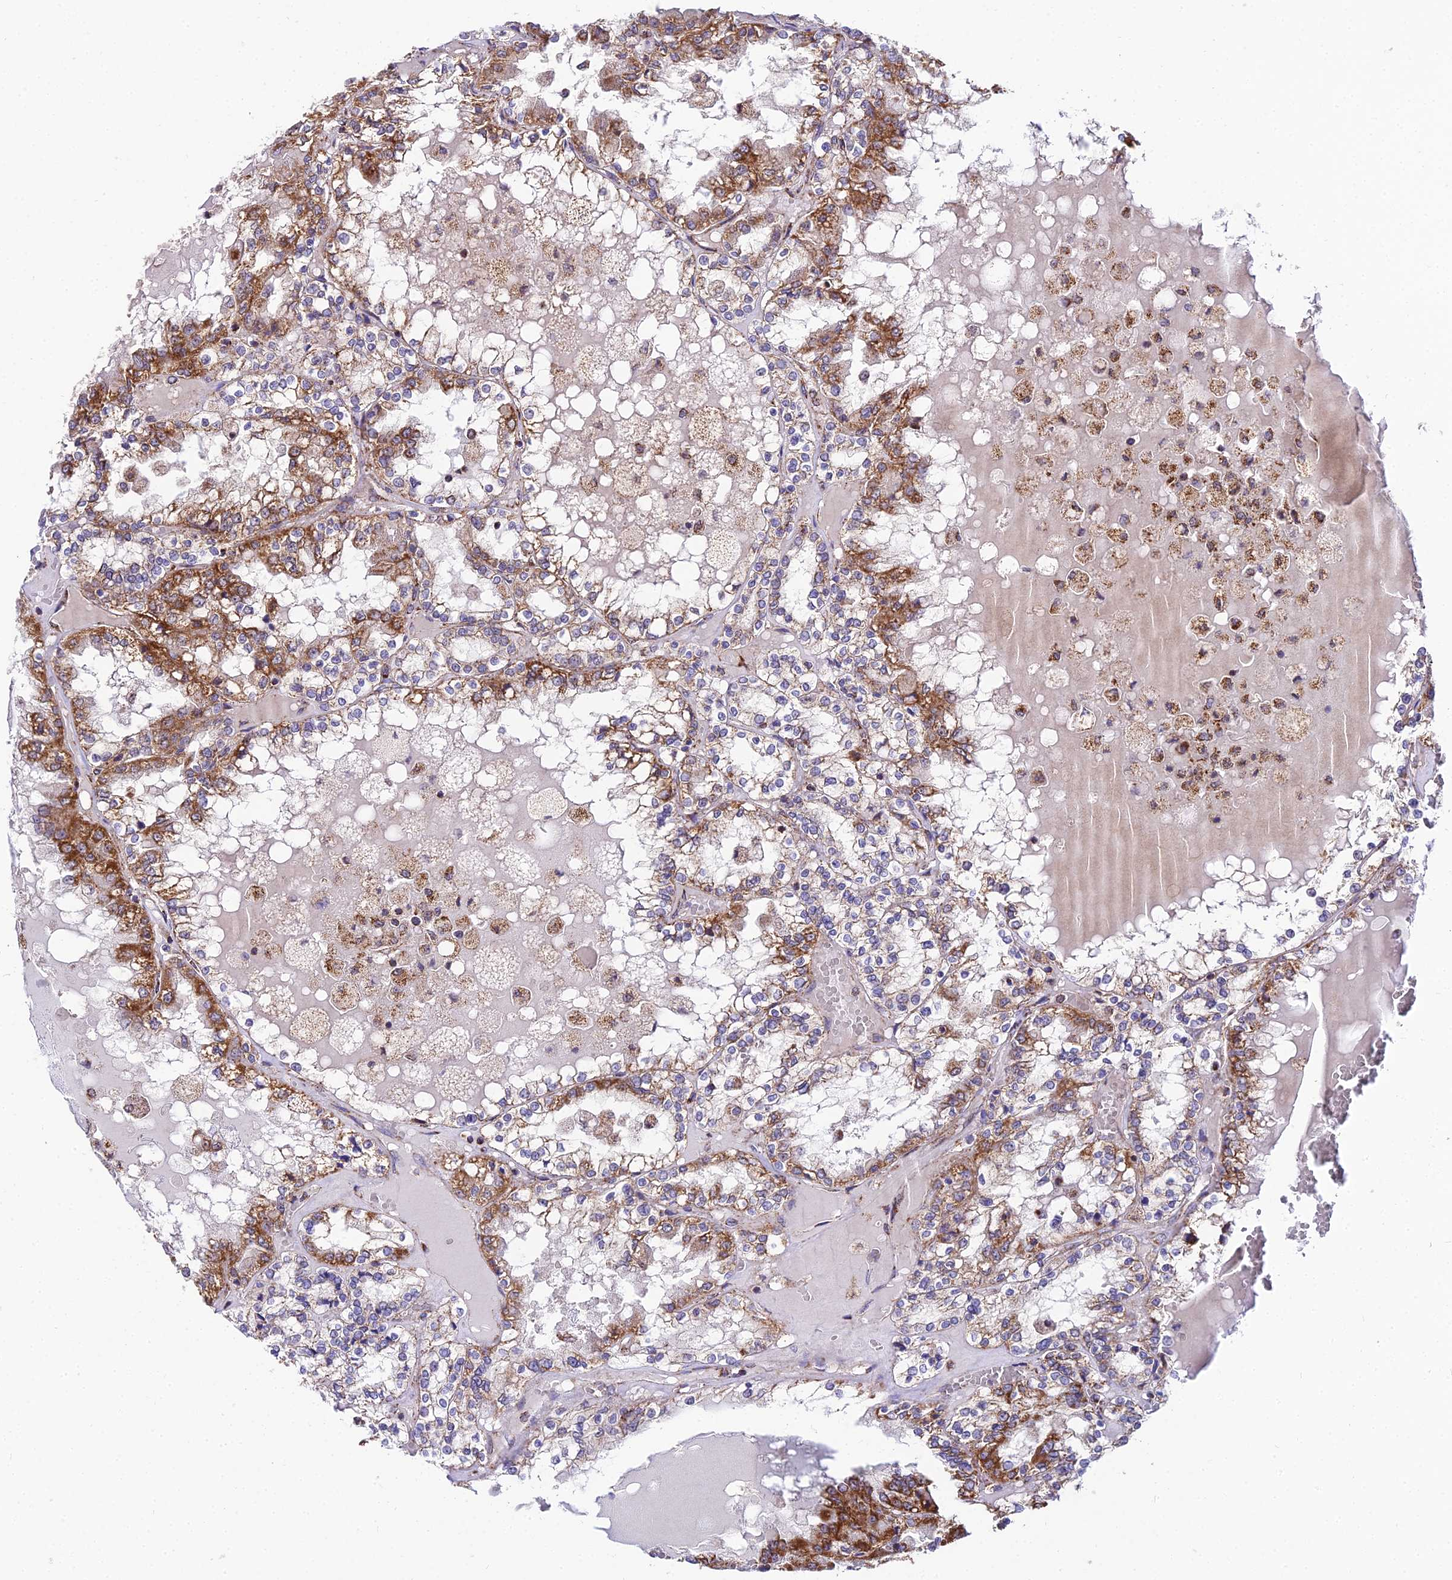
{"staining": {"intensity": "strong", "quantity": "25%-75%", "location": "cytoplasmic/membranous"}, "tissue": "renal cancer", "cell_type": "Tumor cells", "image_type": "cancer", "snomed": [{"axis": "morphology", "description": "Adenocarcinoma, NOS"}, {"axis": "topography", "description": "Kidney"}], "caption": "Tumor cells show high levels of strong cytoplasmic/membranous staining in approximately 25%-75% of cells in adenocarcinoma (renal). The protein is stained brown, and the nuclei are stained in blue (DAB IHC with brightfield microscopy, high magnification).", "gene": "PSMD2", "patient": {"sex": "female", "age": 56}}